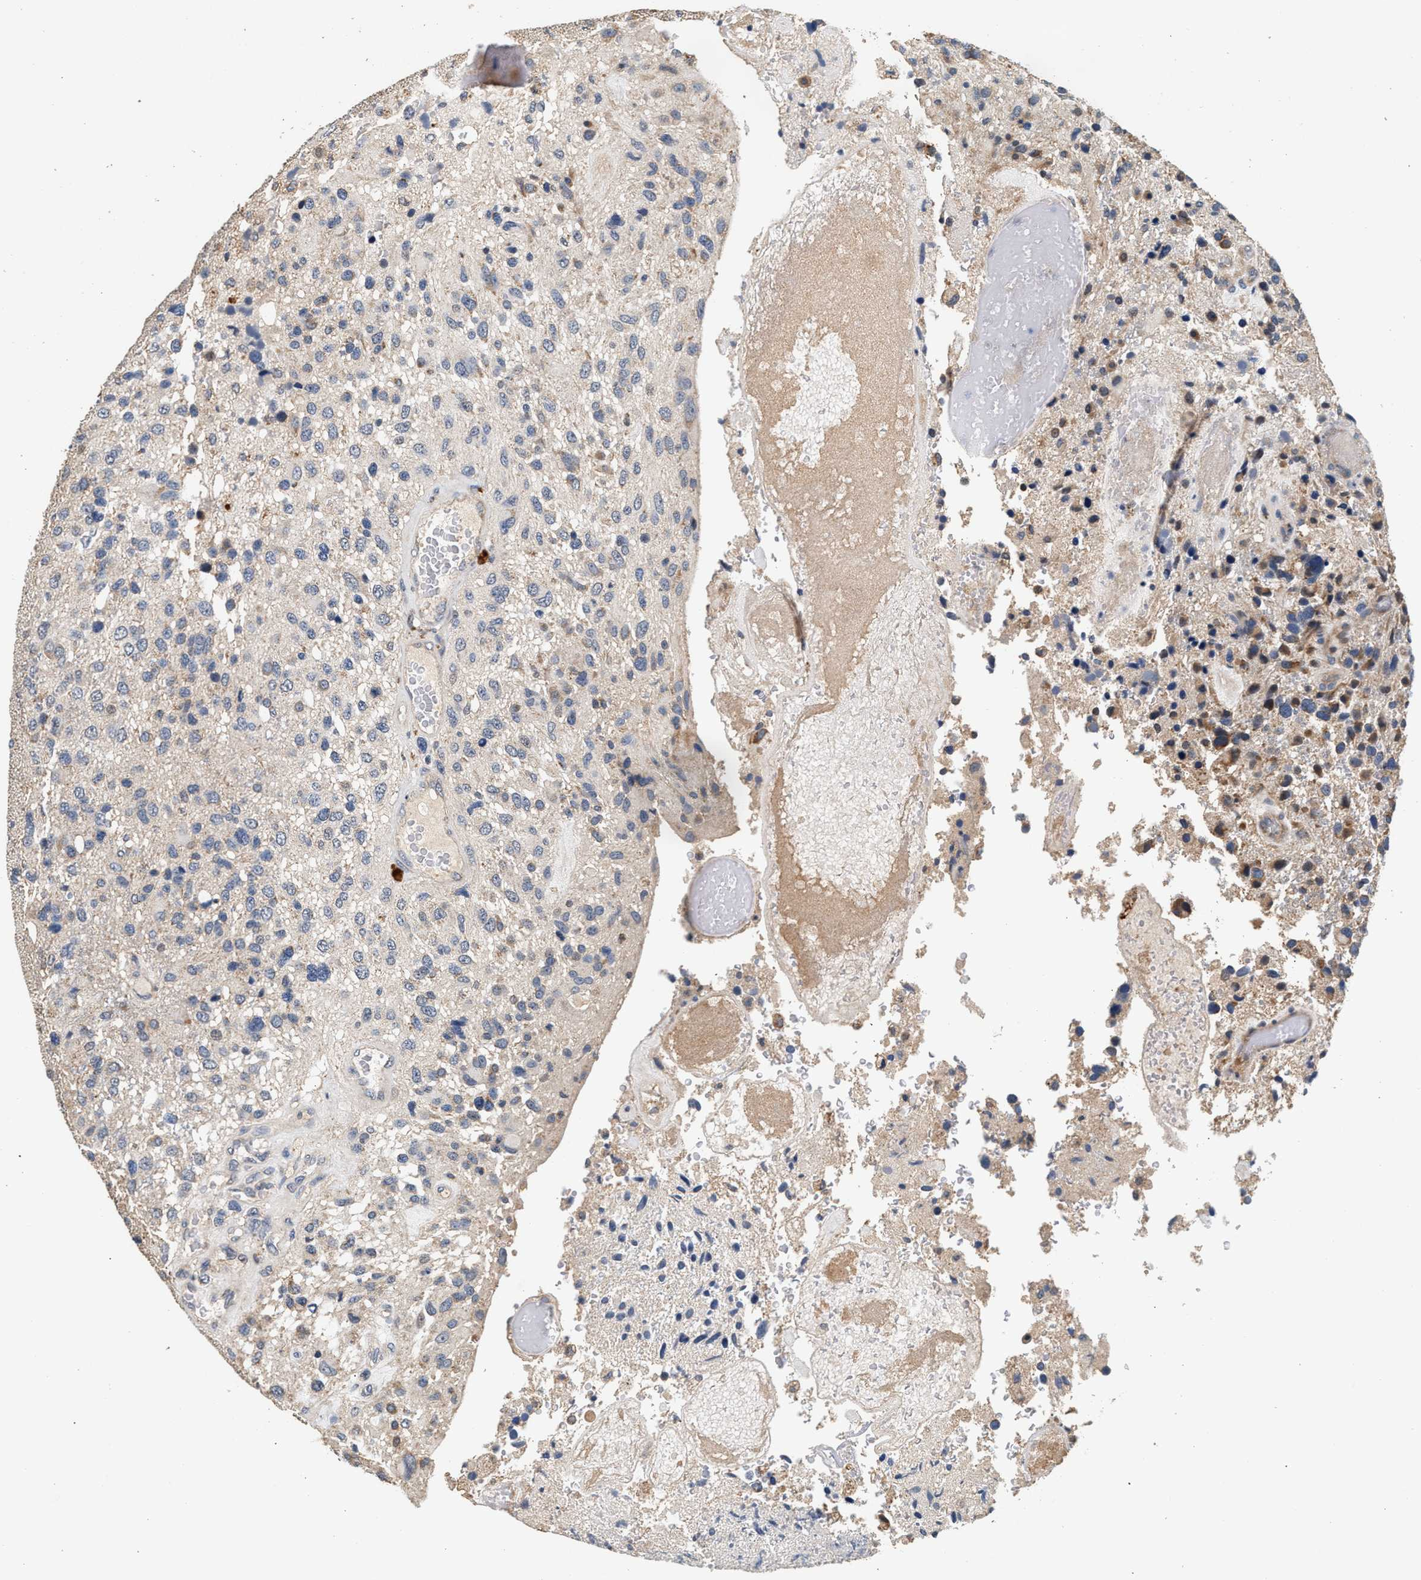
{"staining": {"intensity": "negative", "quantity": "none", "location": "none"}, "tissue": "glioma", "cell_type": "Tumor cells", "image_type": "cancer", "snomed": [{"axis": "morphology", "description": "Glioma, malignant, High grade"}, {"axis": "topography", "description": "Brain"}], "caption": "Malignant glioma (high-grade) stained for a protein using IHC shows no expression tumor cells.", "gene": "PTGR3", "patient": {"sex": "female", "age": 58}}